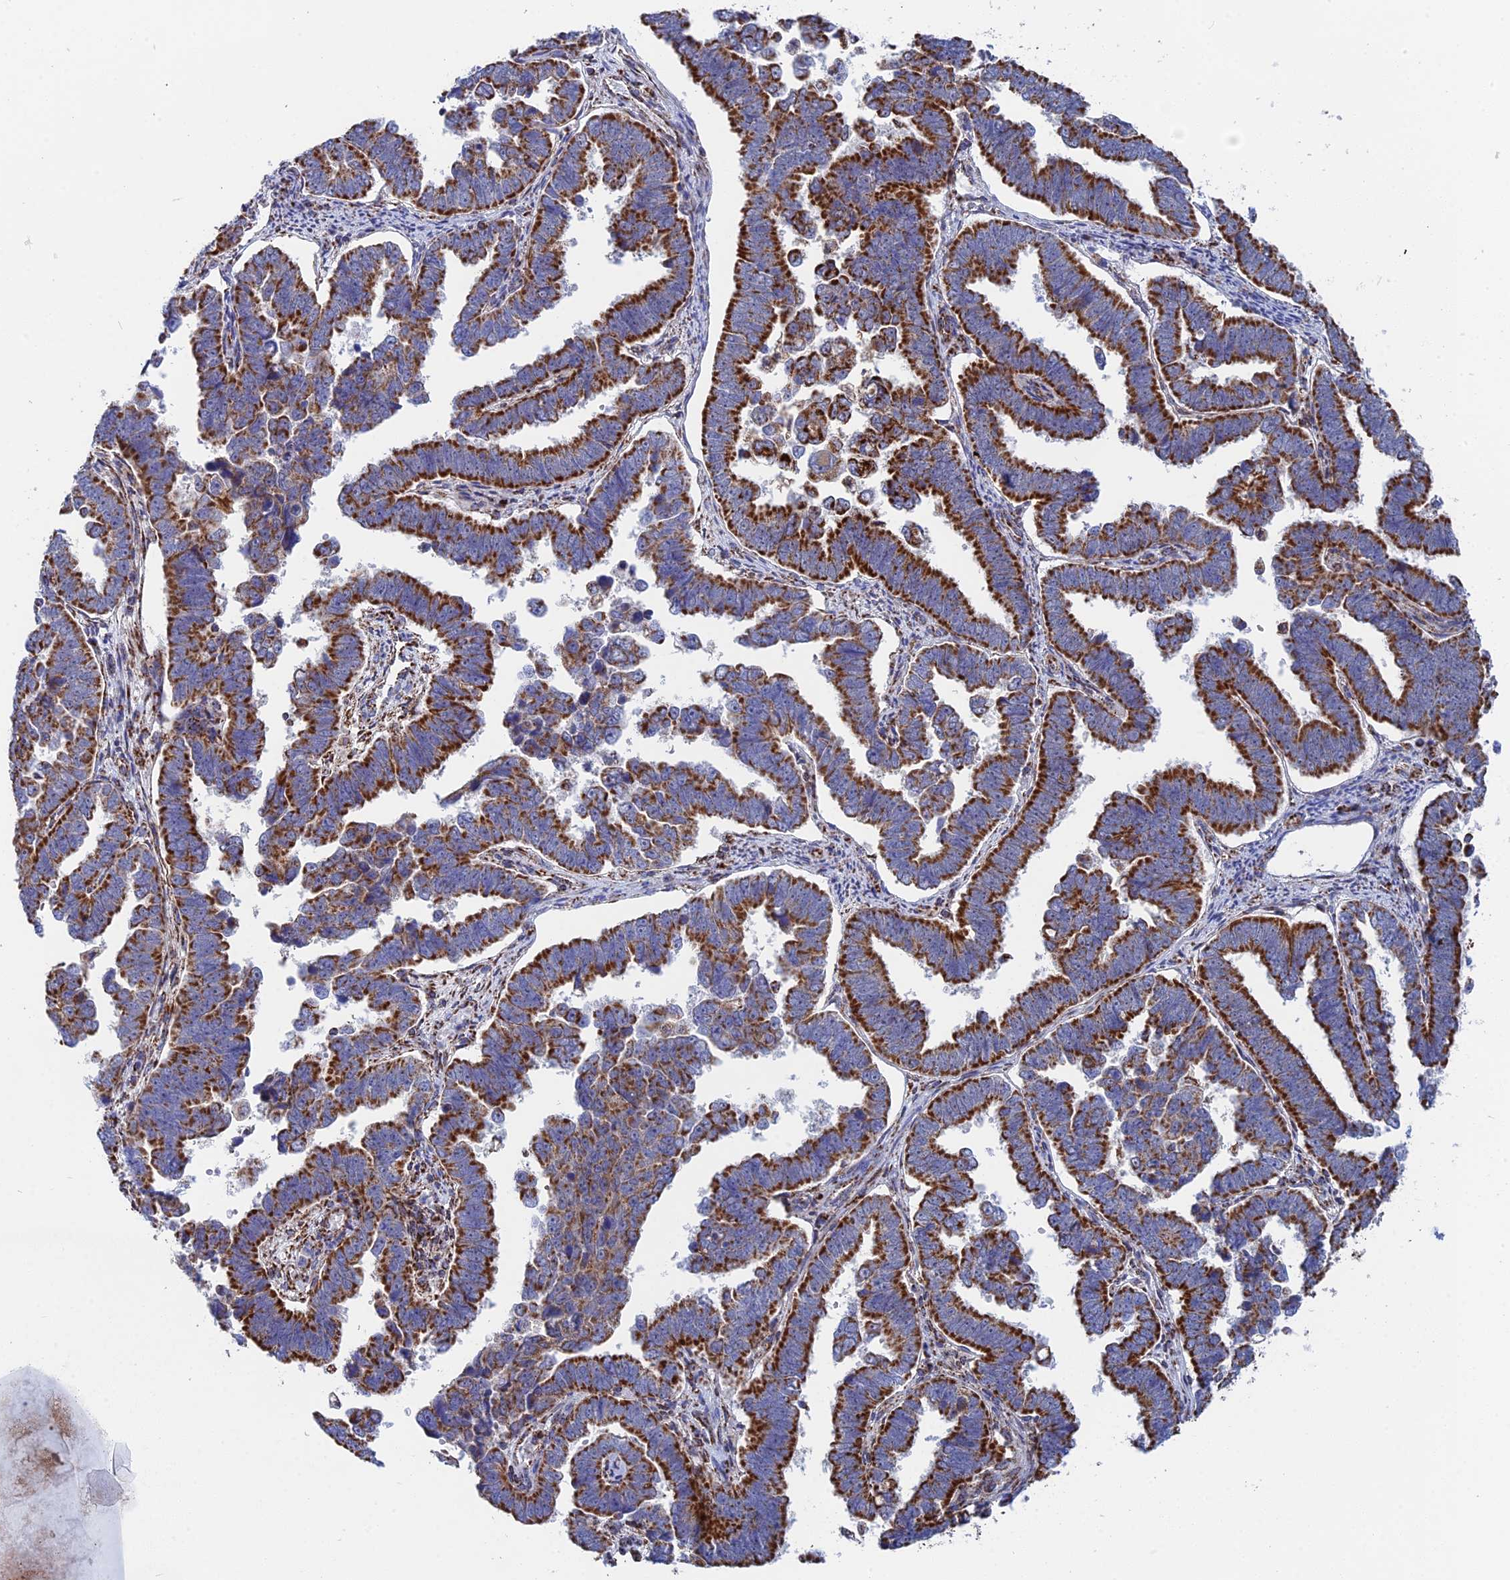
{"staining": {"intensity": "strong", "quantity": ">75%", "location": "cytoplasmic/membranous"}, "tissue": "endometrial cancer", "cell_type": "Tumor cells", "image_type": "cancer", "snomed": [{"axis": "morphology", "description": "Adenocarcinoma, NOS"}, {"axis": "topography", "description": "Endometrium"}], "caption": "Immunohistochemical staining of endometrial adenocarcinoma displays strong cytoplasmic/membranous protein staining in about >75% of tumor cells.", "gene": "NDUFA5", "patient": {"sex": "female", "age": 75}}